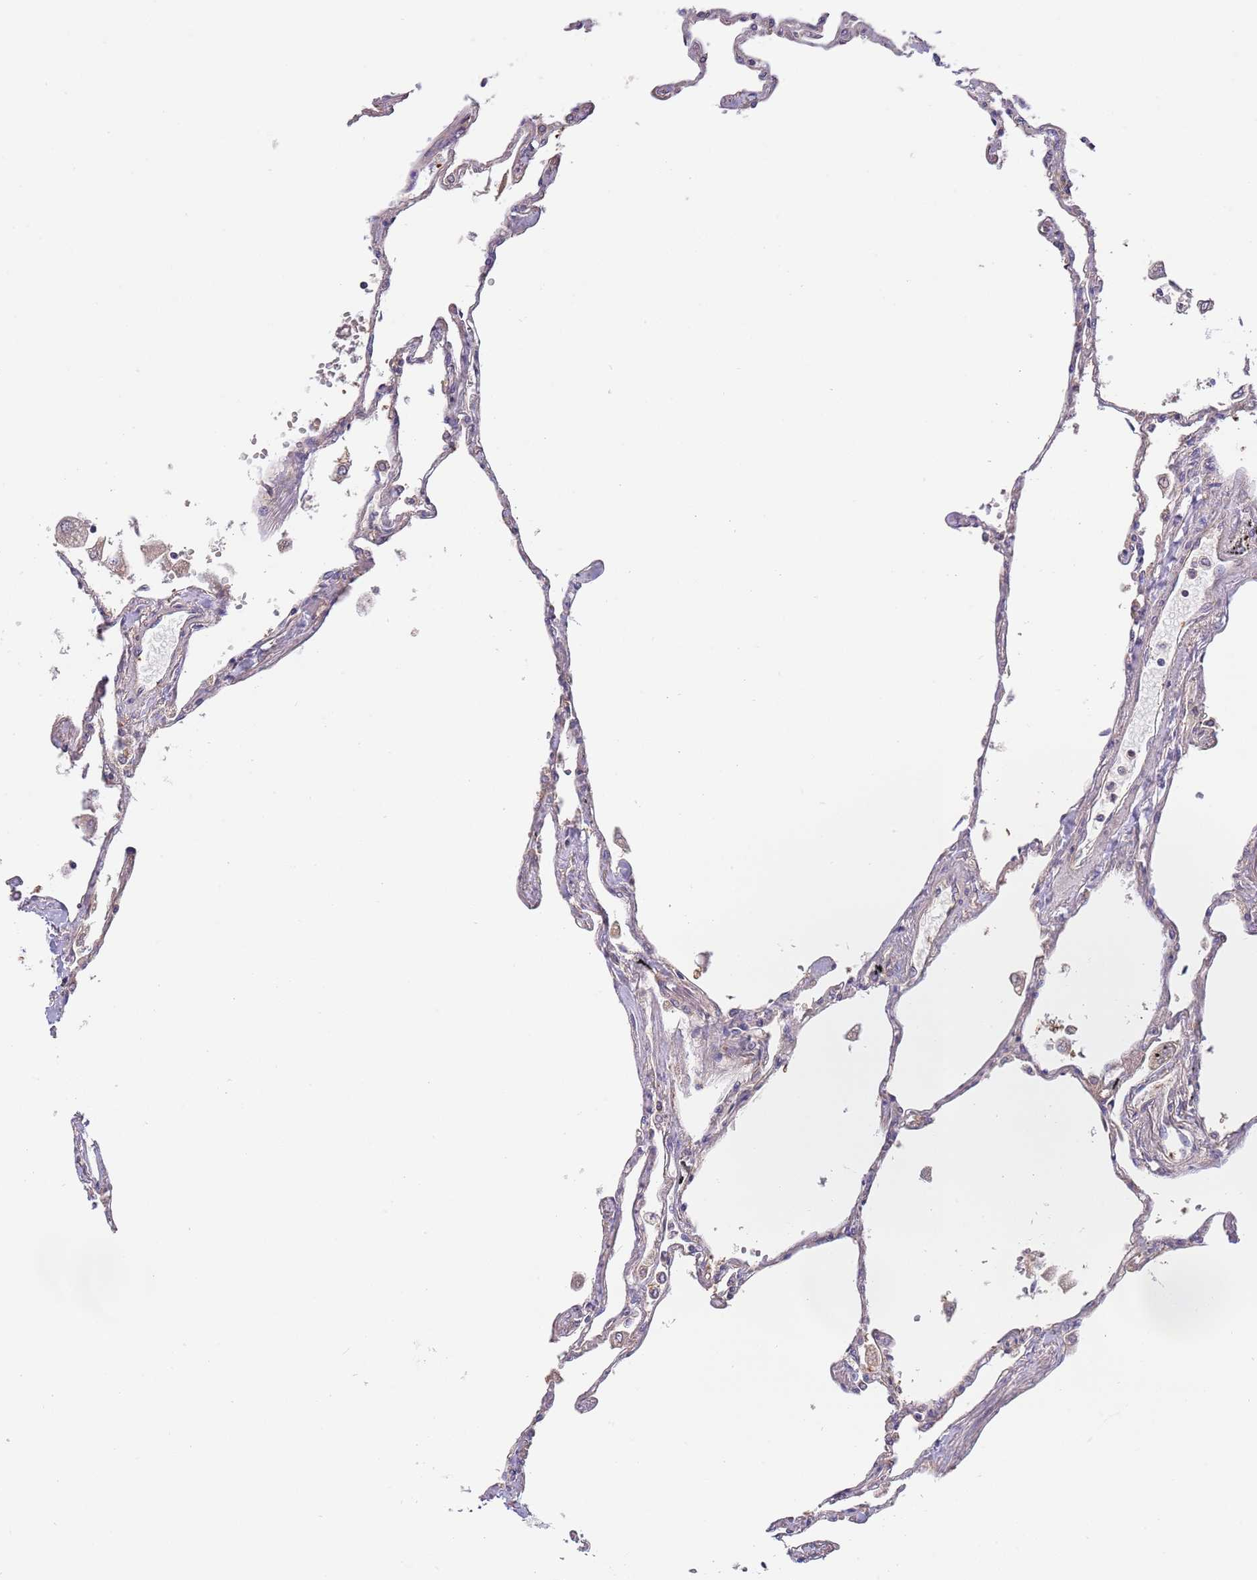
{"staining": {"intensity": "negative", "quantity": "none", "location": "none"}, "tissue": "lung", "cell_type": "Alveolar cells", "image_type": "normal", "snomed": [{"axis": "morphology", "description": "Normal tissue, NOS"}, {"axis": "topography", "description": "Lung"}], "caption": "High power microscopy photomicrograph of an immunohistochemistry image of normal lung, revealing no significant expression in alveolar cells. (Brightfield microscopy of DAB IHC at high magnification).", "gene": "EIF3F", "patient": {"sex": "female", "age": 67}}